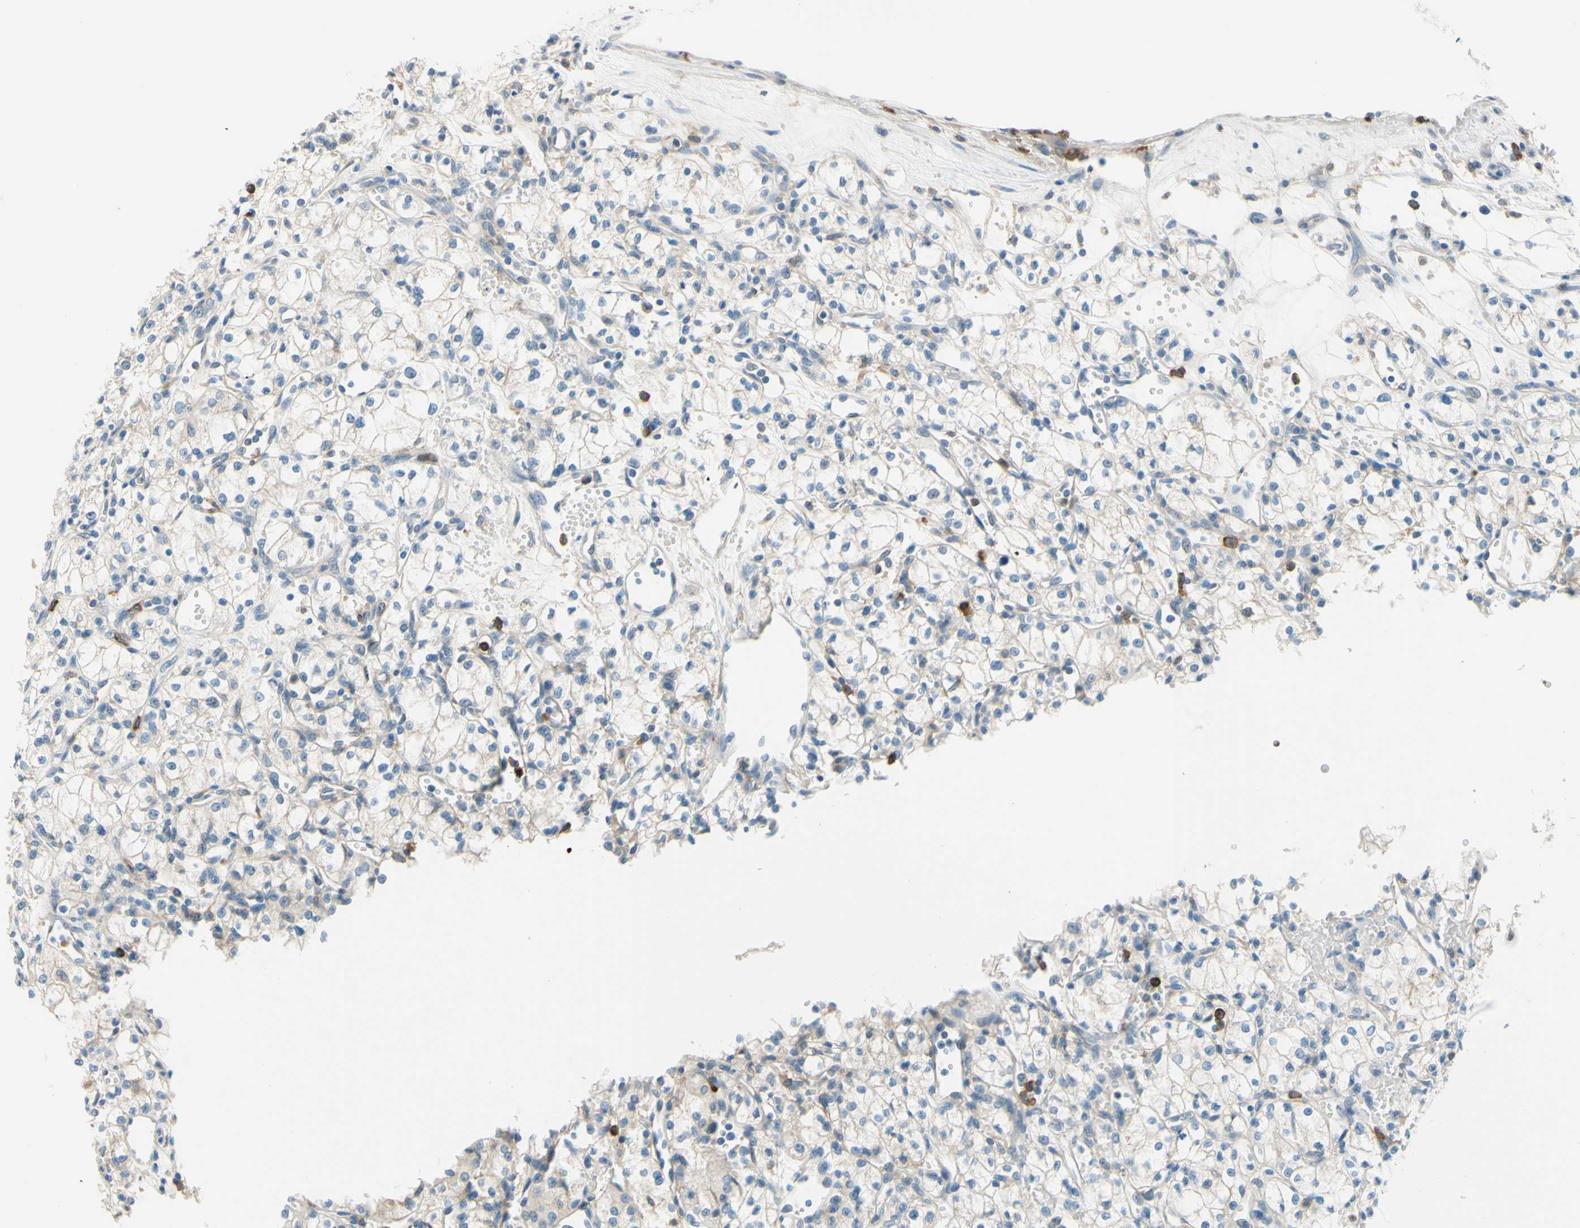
{"staining": {"intensity": "weak", "quantity": "<25%", "location": "cytoplasmic/membranous"}, "tissue": "renal cancer", "cell_type": "Tumor cells", "image_type": "cancer", "snomed": [{"axis": "morphology", "description": "Normal tissue, NOS"}, {"axis": "morphology", "description": "Adenocarcinoma, NOS"}, {"axis": "topography", "description": "Kidney"}], "caption": "Tumor cells show no significant expression in renal cancer (adenocarcinoma).", "gene": "SIGLEC9", "patient": {"sex": "male", "age": 59}}